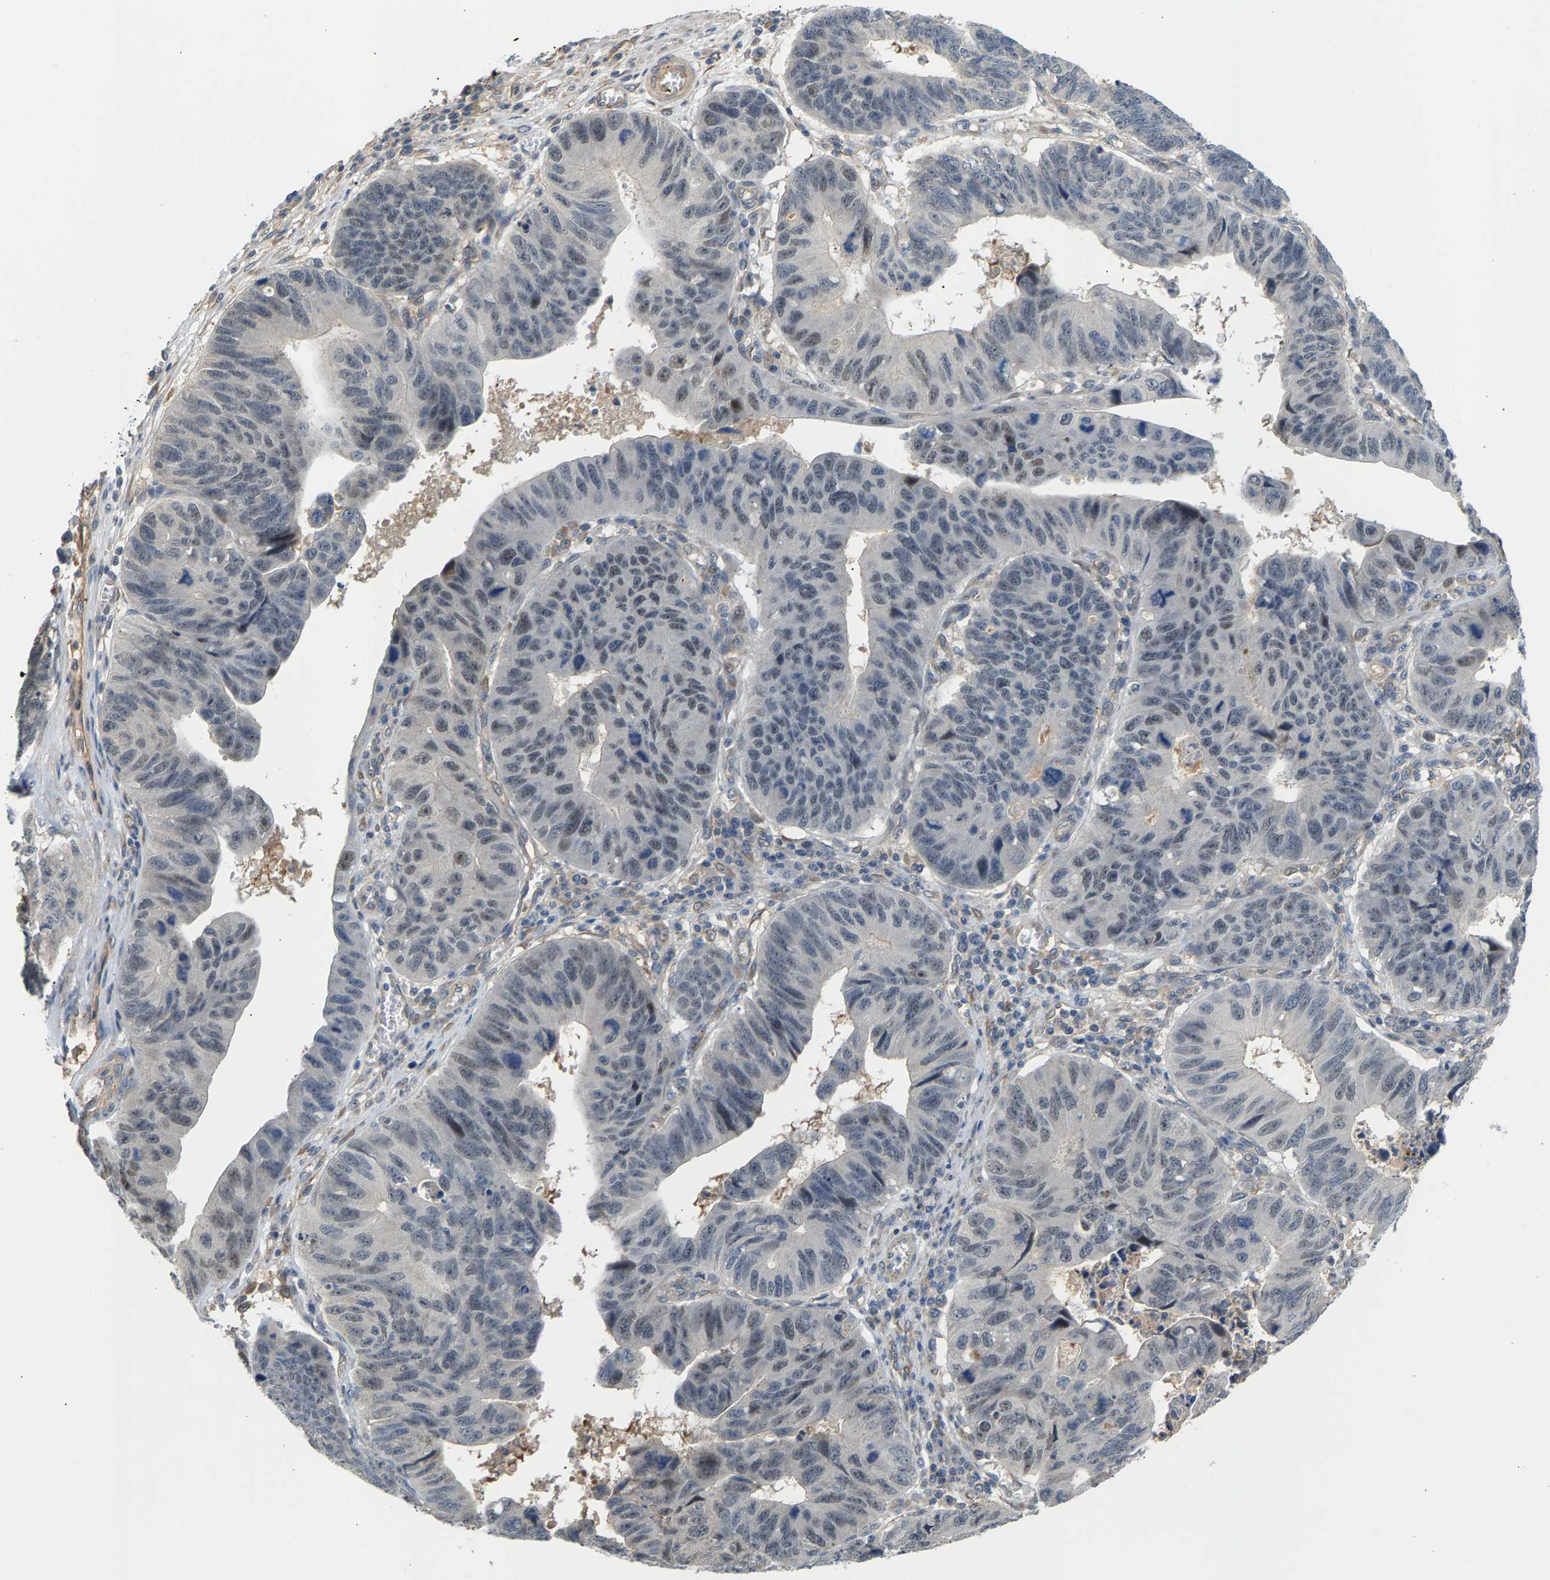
{"staining": {"intensity": "weak", "quantity": "25%-75%", "location": "nuclear"}, "tissue": "stomach cancer", "cell_type": "Tumor cells", "image_type": "cancer", "snomed": [{"axis": "morphology", "description": "Adenocarcinoma, NOS"}, {"axis": "topography", "description": "Stomach"}], "caption": "Immunohistochemistry (IHC) of human stomach cancer (adenocarcinoma) shows low levels of weak nuclear positivity in approximately 25%-75% of tumor cells.", "gene": "KRTAP27-1", "patient": {"sex": "male", "age": 59}}